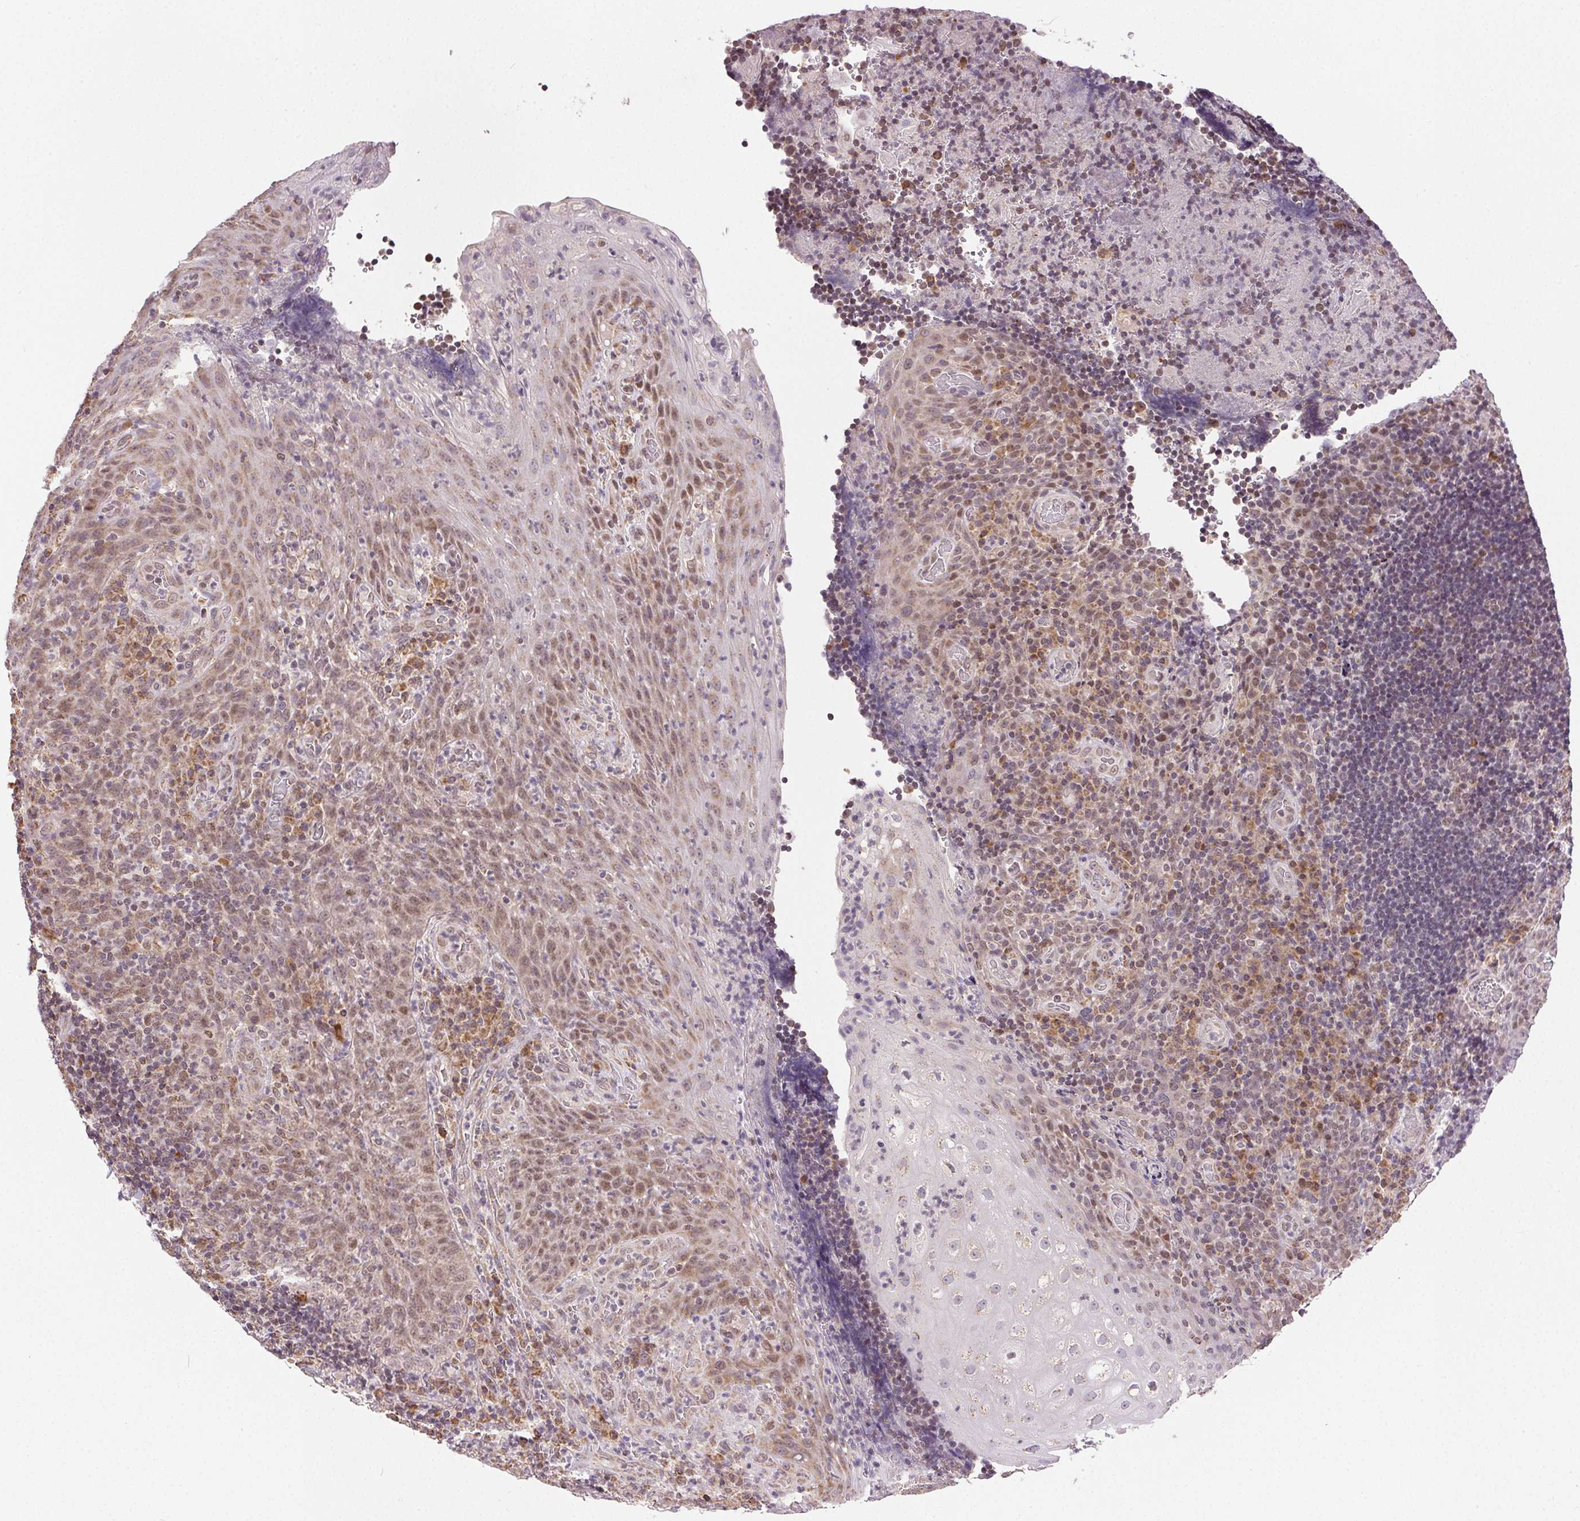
{"staining": {"intensity": "weak", "quantity": "25%-75%", "location": "cytoplasmic/membranous,nuclear"}, "tissue": "tonsil", "cell_type": "Germinal center cells", "image_type": "normal", "snomed": [{"axis": "morphology", "description": "Normal tissue, NOS"}, {"axis": "topography", "description": "Tonsil"}], "caption": "Normal tonsil shows weak cytoplasmic/membranous,nuclear positivity in about 25%-75% of germinal center cells.", "gene": "PIWIL4", "patient": {"sex": "male", "age": 17}}